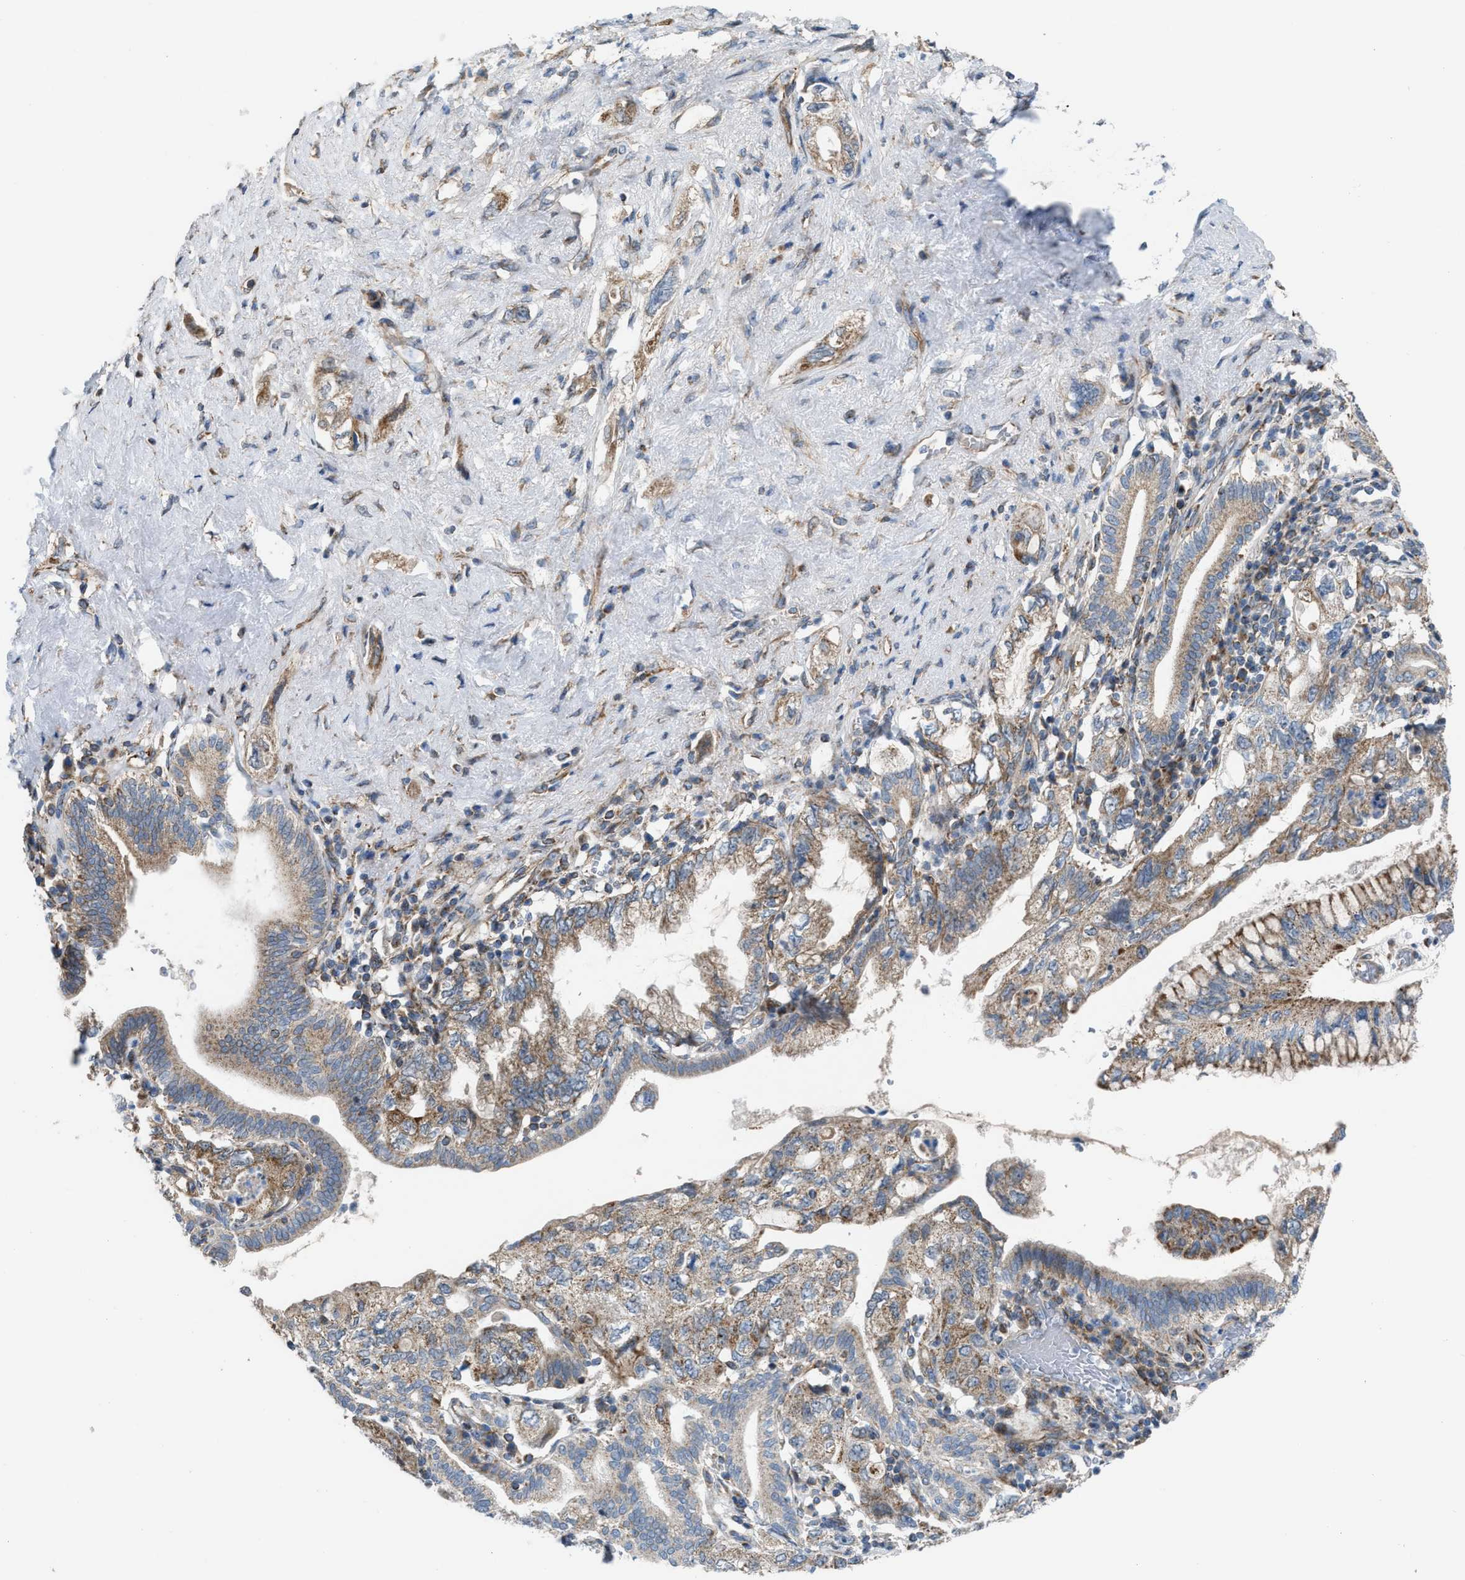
{"staining": {"intensity": "weak", "quantity": ">75%", "location": "cytoplasmic/membranous"}, "tissue": "pancreatic cancer", "cell_type": "Tumor cells", "image_type": "cancer", "snomed": [{"axis": "morphology", "description": "Adenocarcinoma, NOS"}, {"axis": "topography", "description": "Pancreas"}], "caption": "Pancreatic cancer (adenocarcinoma) stained with a brown dye demonstrates weak cytoplasmic/membranous positive positivity in approximately >75% of tumor cells.", "gene": "SLC10A3", "patient": {"sex": "female", "age": 73}}